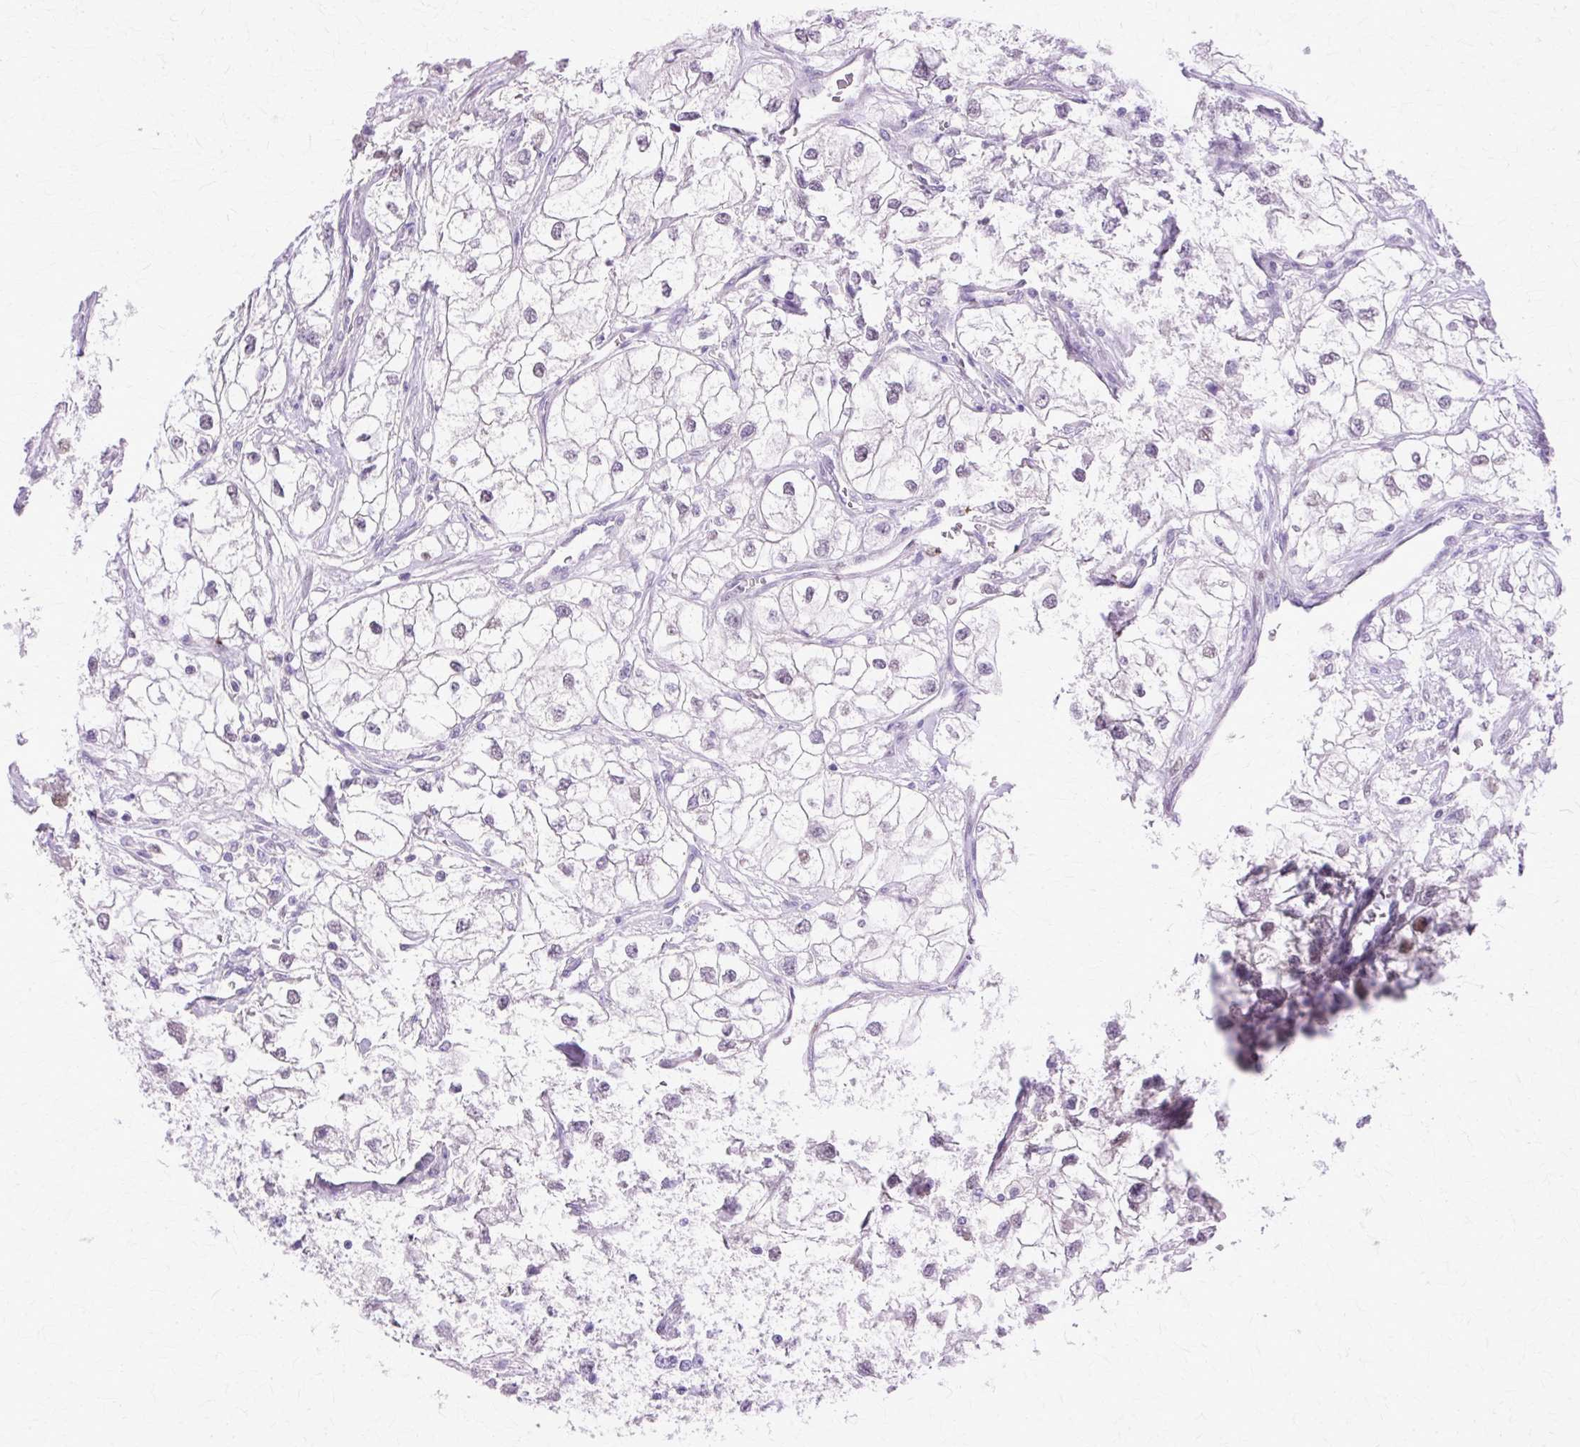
{"staining": {"intensity": "negative", "quantity": "none", "location": "none"}, "tissue": "renal cancer", "cell_type": "Tumor cells", "image_type": "cancer", "snomed": [{"axis": "morphology", "description": "Adenocarcinoma, NOS"}, {"axis": "topography", "description": "Kidney"}], "caption": "Human adenocarcinoma (renal) stained for a protein using immunohistochemistry (IHC) displays no staining in tumor cells.", "gene": "HSPA8", "patient": {"sex": "male", "age": 59}}